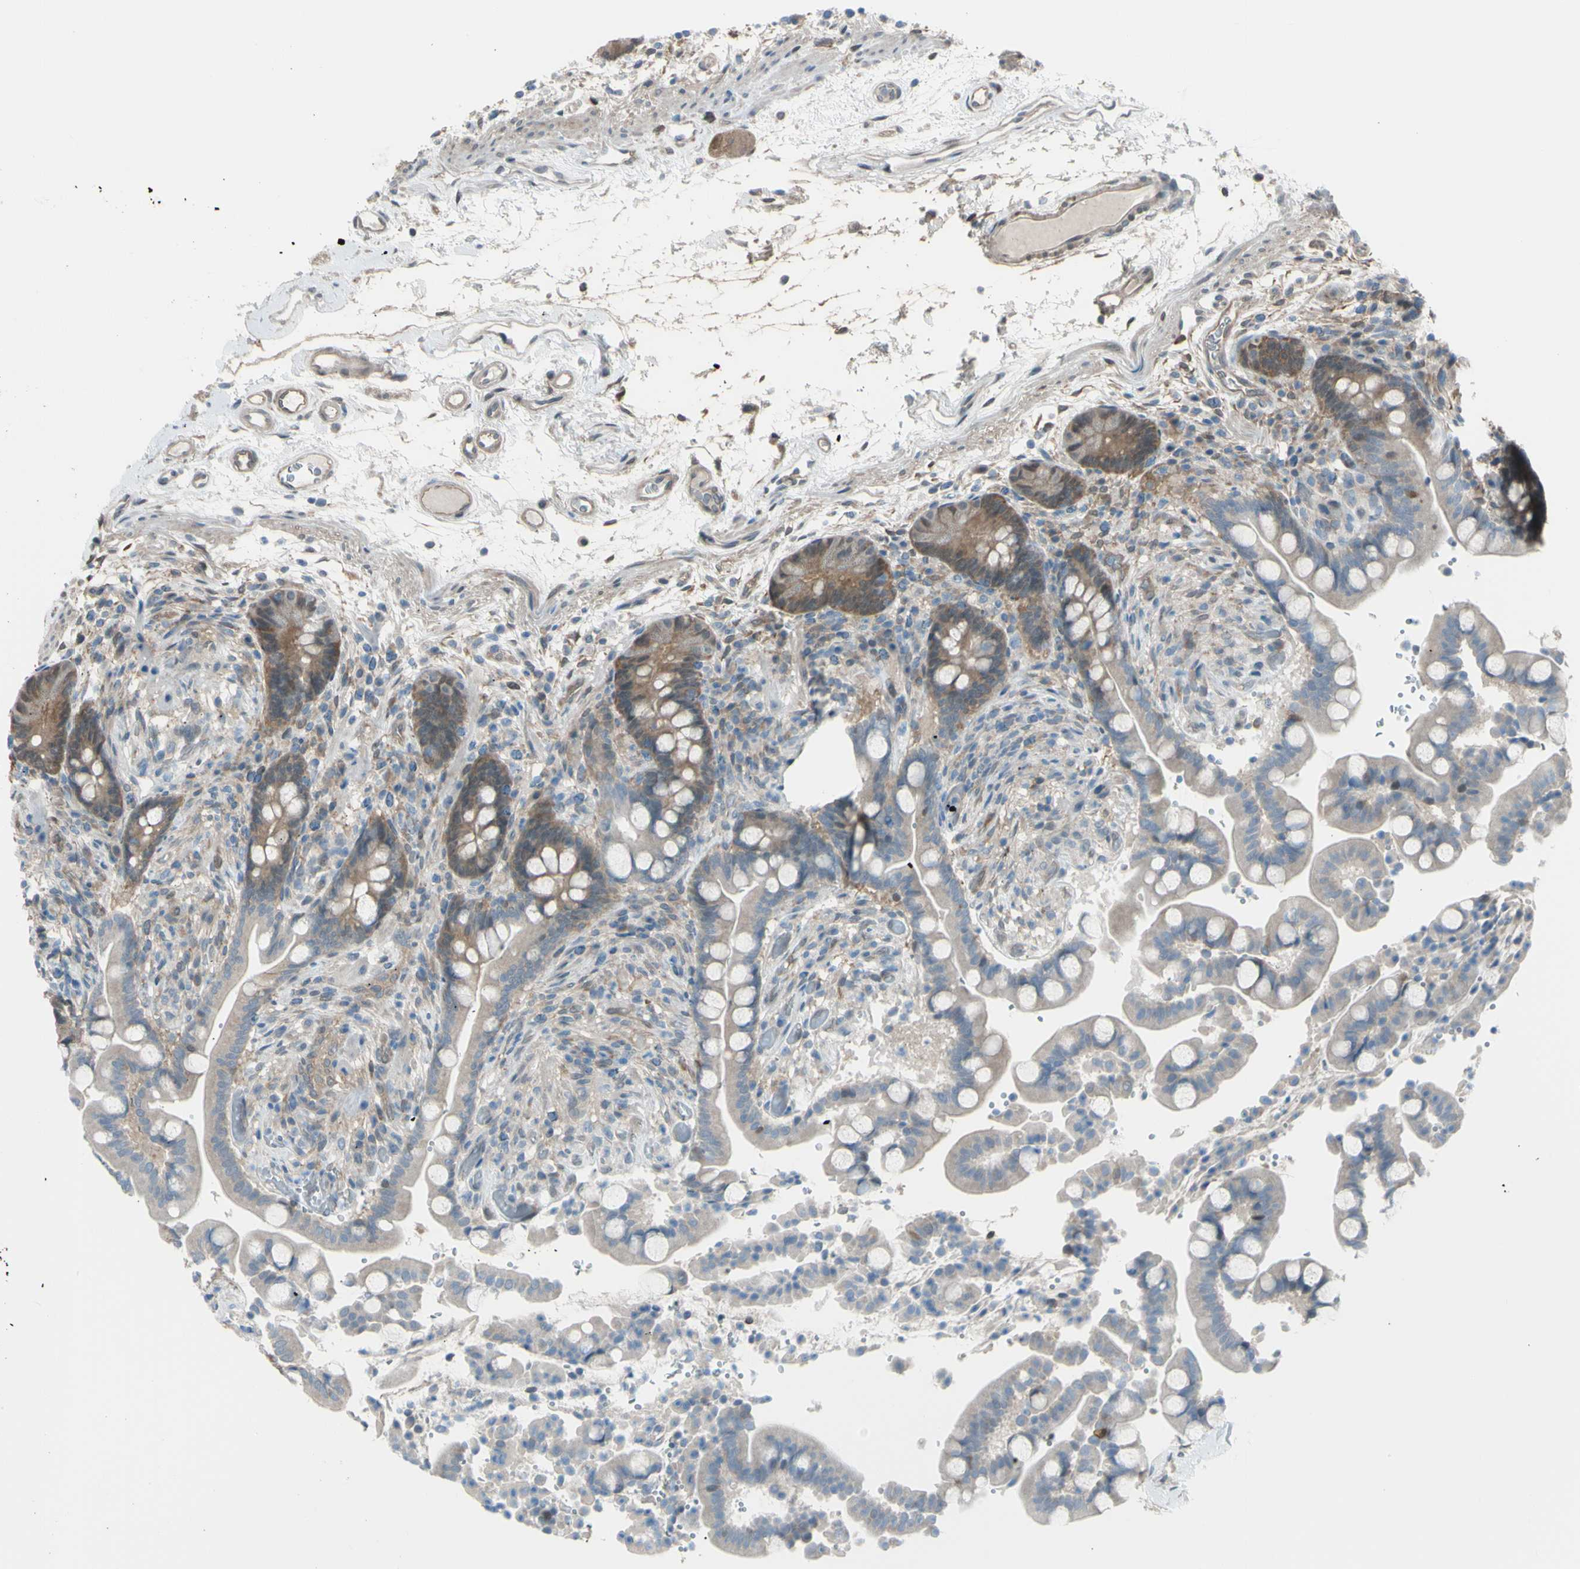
{"staining": {"intensity": "weak", "quantity": ">75%", "location": "cytoplasmic/membranous"}, "tissue": "colon", "cell_type": "Endothelial cells", "image_type": "normal", "snomed": [{"axis": "morphology", "description": "Normal tissue, NOS"}, {"axis": "topography", "description": "Colon"}], "caption": "This image reveals immunohistochemistry staining of normal human colon, with low weak cytoplasmic/membranous expression in approximately >75% of endothelial cells.", "gene": "YWHAQ", "patient": {"sex": "male", "age": 73}}